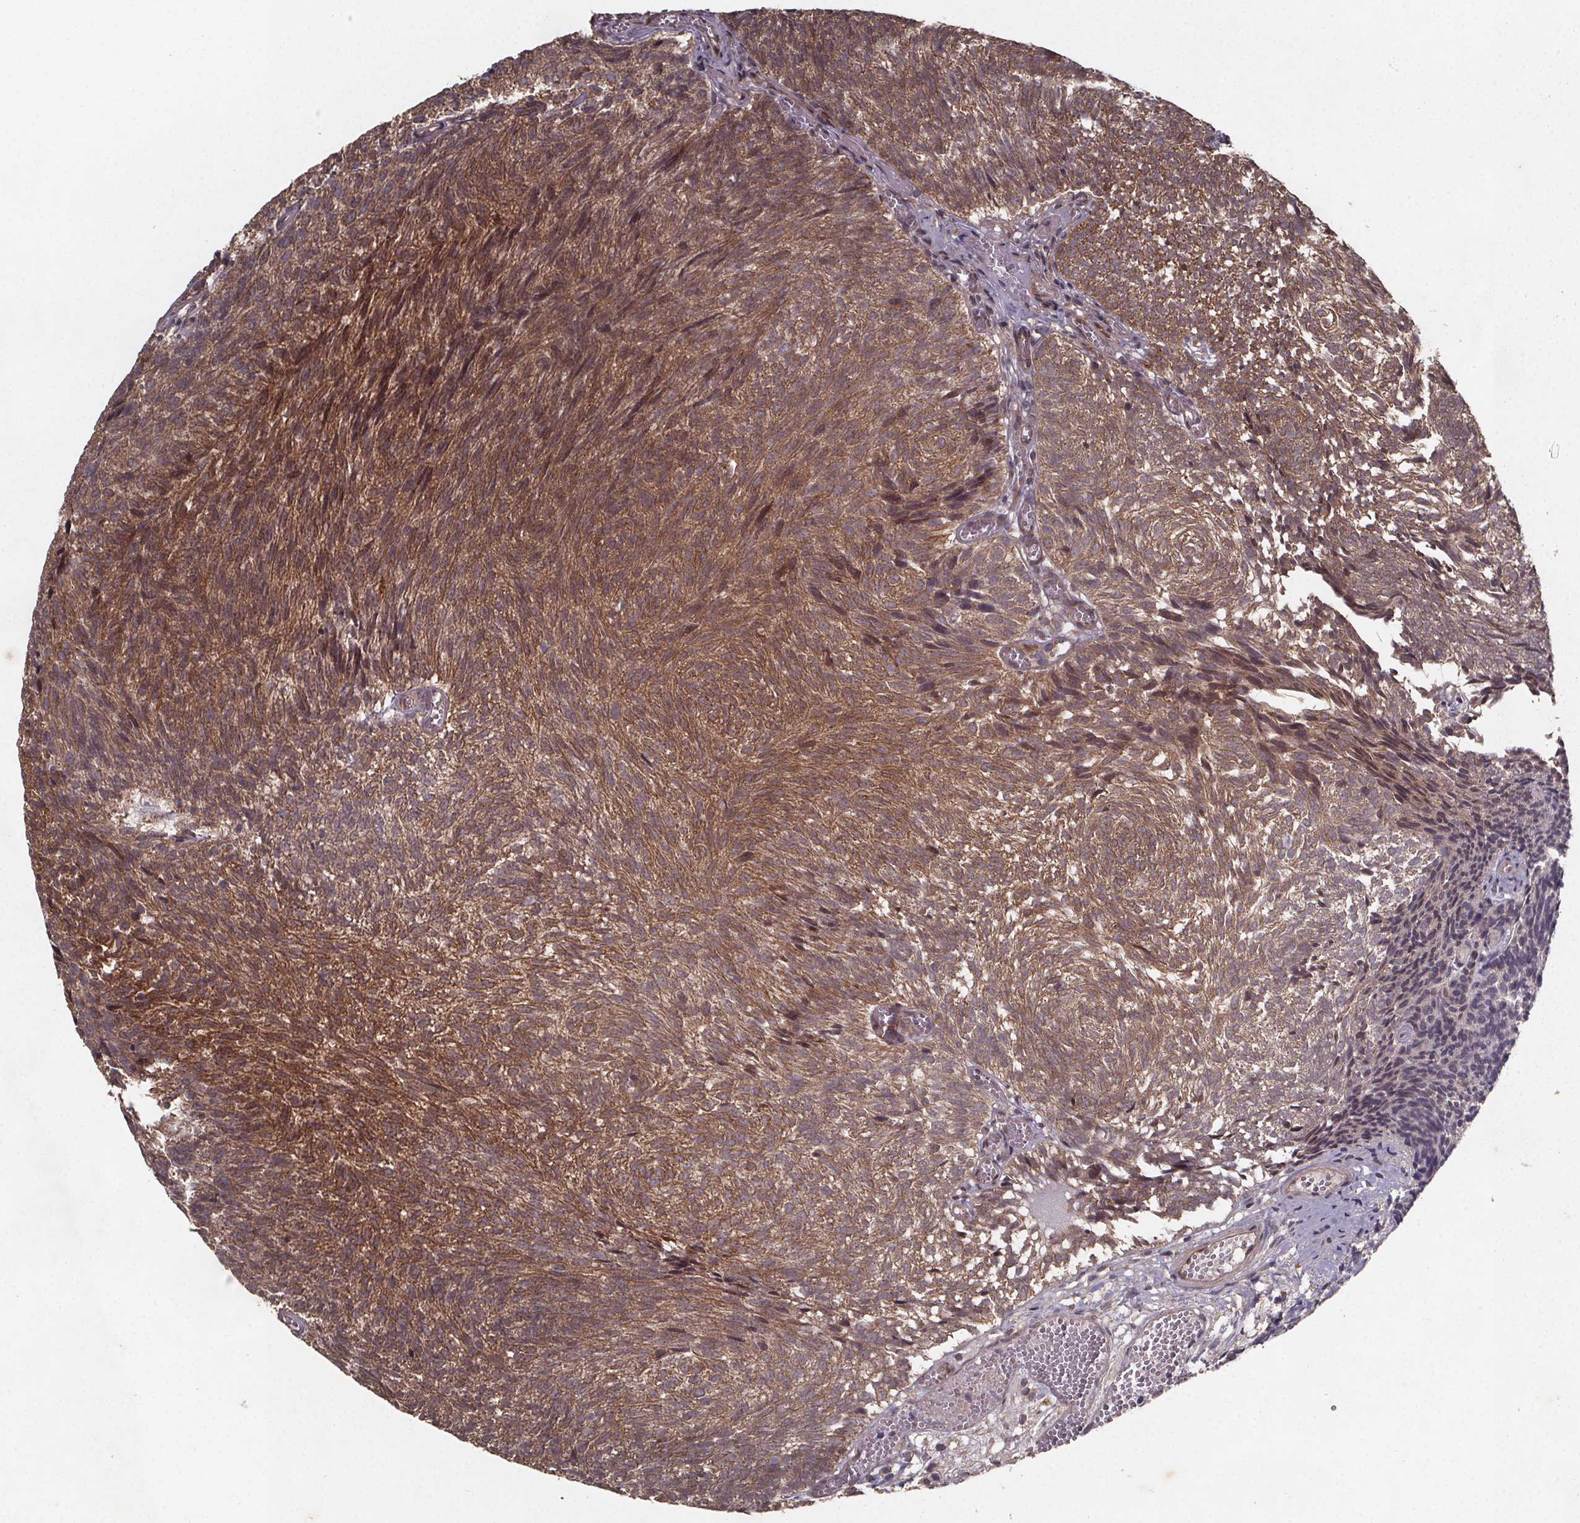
{"staining": {"intensity": "moderate", "quantity": "25%-75%", "location": "cytoplasmic/membranous"}, "tissue": "urothelial cancer", "cell_type": "Tumor cells", "image_type": "cancer", "snomed": [{"axis": "morphology", "description": "Urothelial carcinoma, Low grade"}, {"axis": "topography", "description": "Urinary bladder"}], "caption": "Brown immunohistochemical staining in low-grade urothelial carcinoma reveals moderate cytoplasmic/membranous expression in about 25%-75% of tumor cells.", "gene": "PIERCE2", "patient": {"sex": "male", "age": 77}}